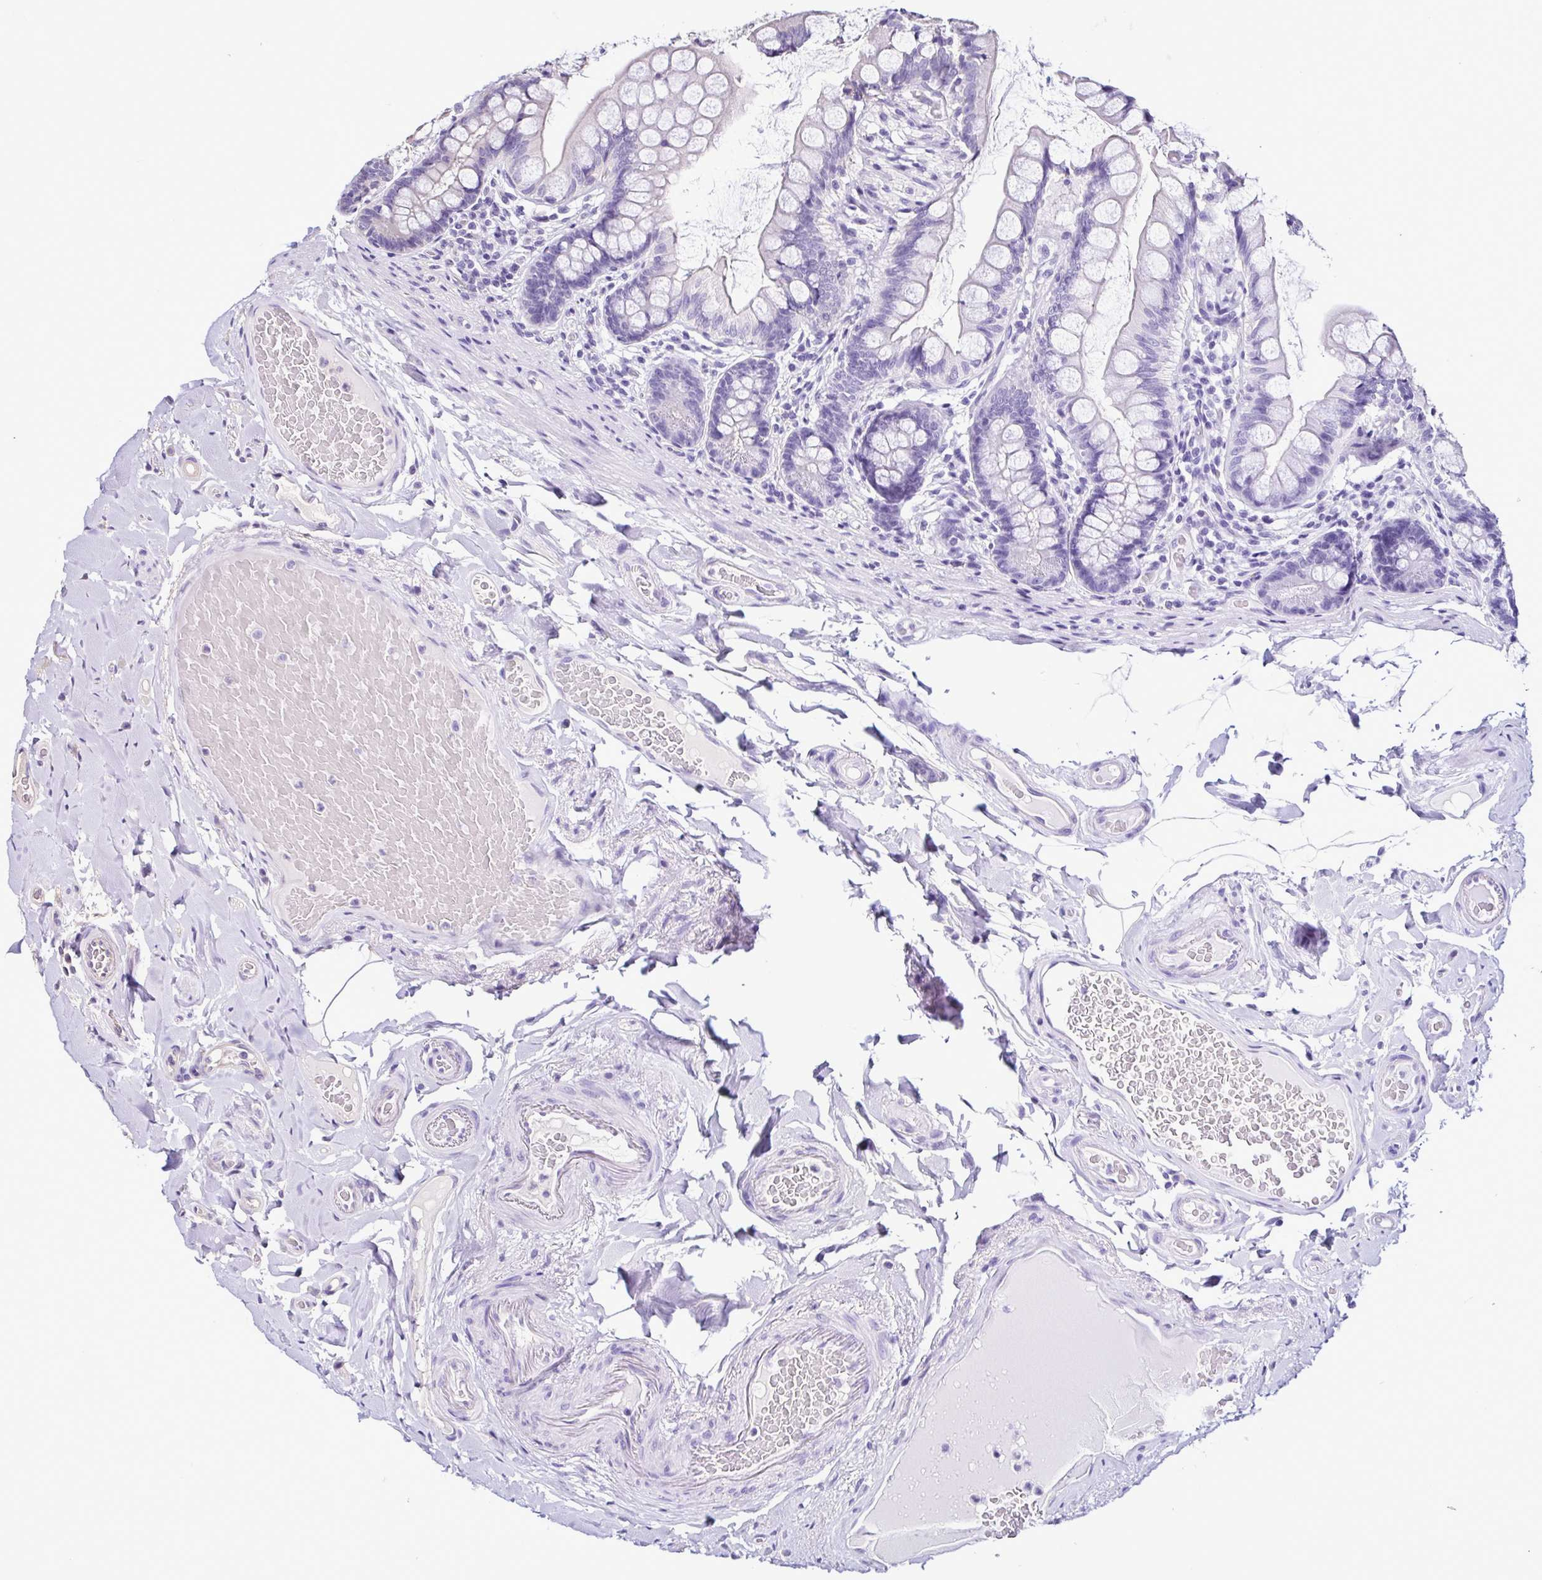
{"staining": {"intensity": "negative", "quantity": "none", "location": "none"}, "tissue": "small intestine", "cell_type": "Glandular cells", "image_type": "normal", "snomed": [{"axis": "morphology", "description": "Normal tissue, NOS"}, {"axis": "topography", "description": "Small intestine"}], "caption": "DAB immunohistochemical staining of benign small intestine exhibits no significant staining in glandular cells. (Stains: DAB immunohistochemistry (IHC) with hematoxylin counter stain, Microscopy: brightfield microscopy at high magnification).", "gene": "LMOD2", "patient": {"sex": "male", "age": 70}}